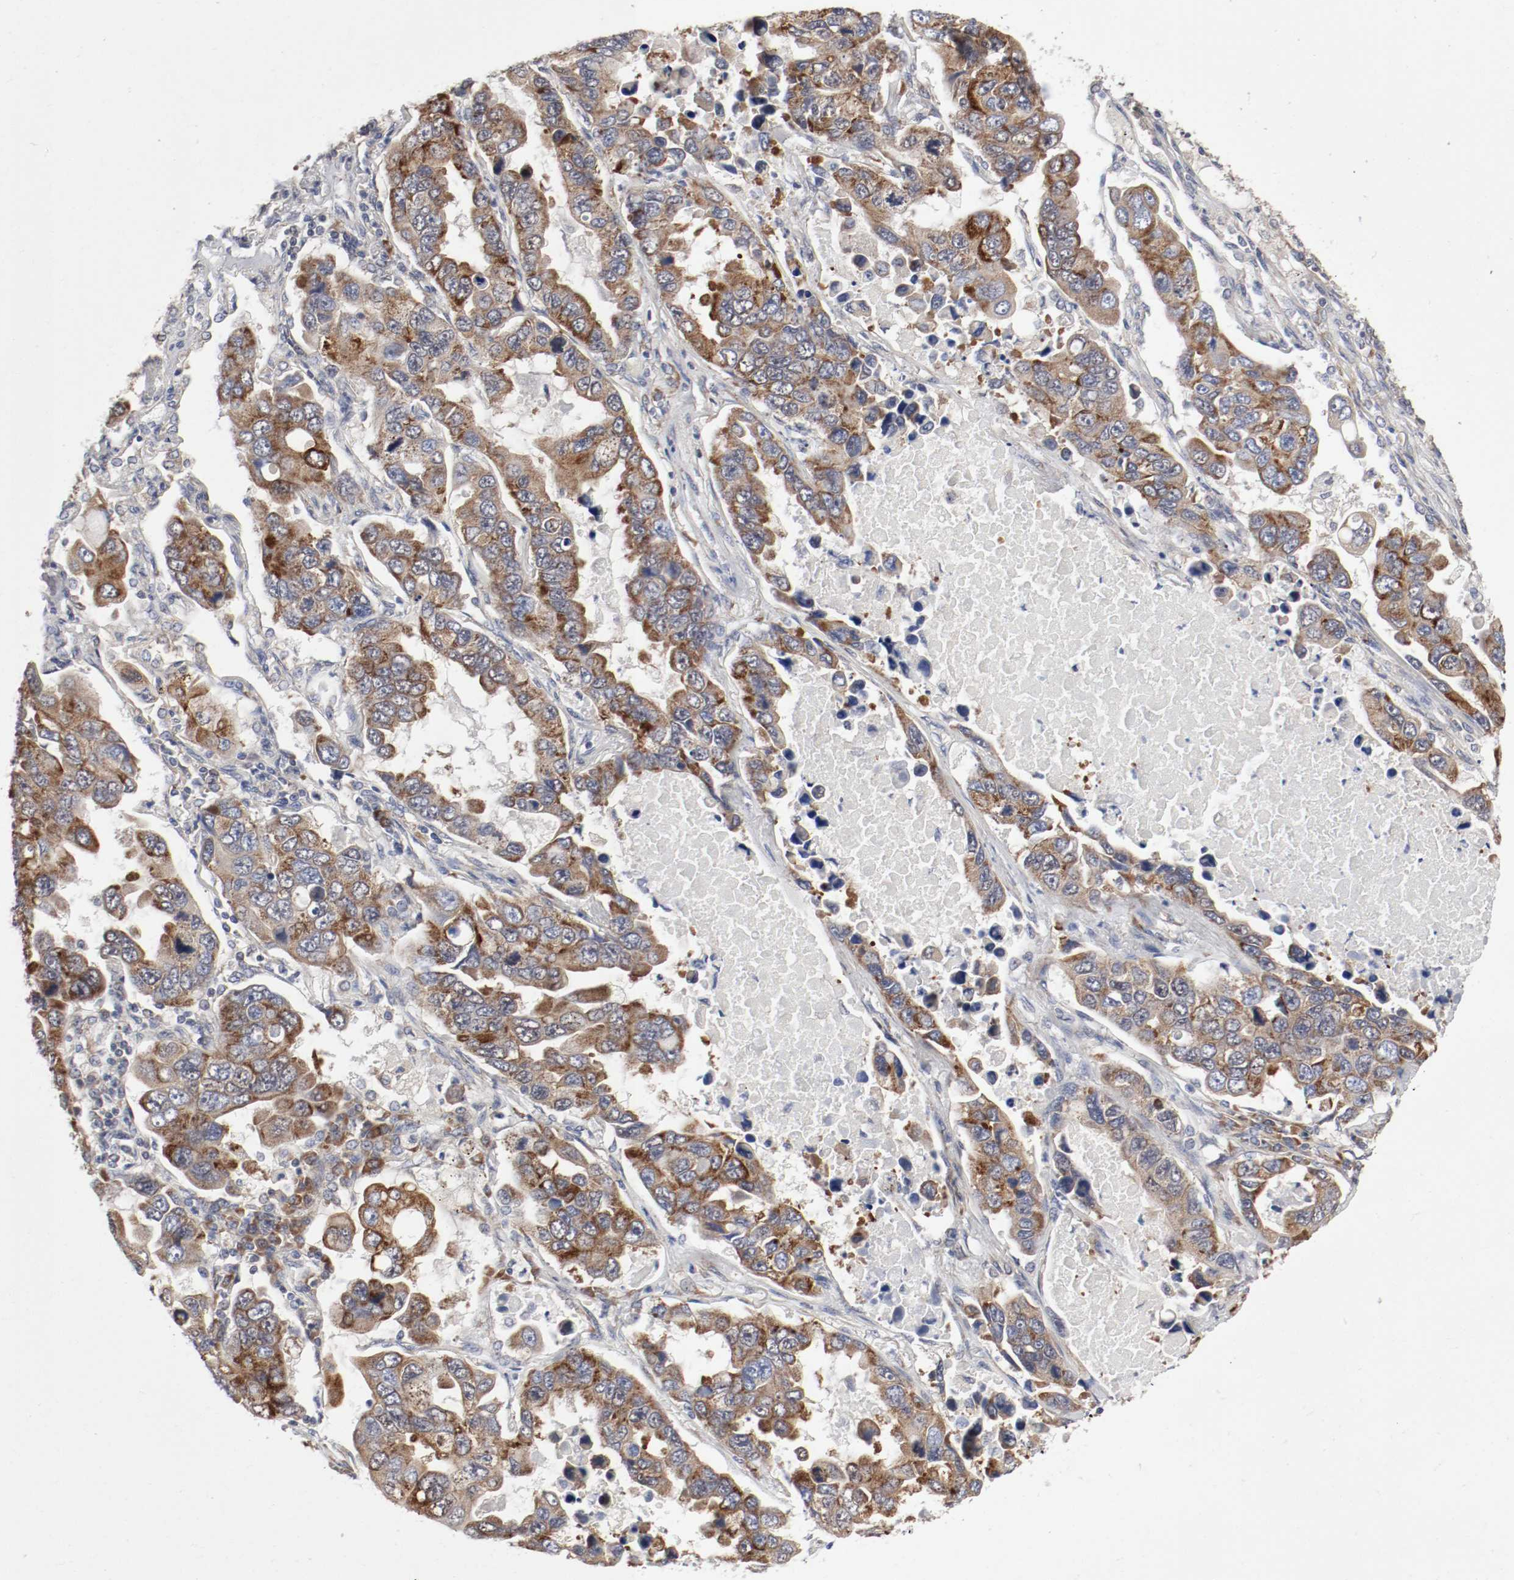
{"staining": {"intensity": "moderate", "quantity": ">75%", "location": "cytoplasmic/membranous"}, "tissue": "lung cancer", "cell_type": "Tumor cells", "image_type": "cancer", "snomed": [{"axis": "morphology", "description": "Adenocarcinoma, NOS"}, {"axis": "topography", "description": "Lung"}], "caption": "Immunohistochemistry micrograph of lung cancer (adenocarcinoma) stained for a protein (brown), which shows medium levels of moderate cytoplasmic/membranous staining in about >75% of tumor cells.", "gene": "FKBP3", "patient": {"sex": "male", "age": 64}}